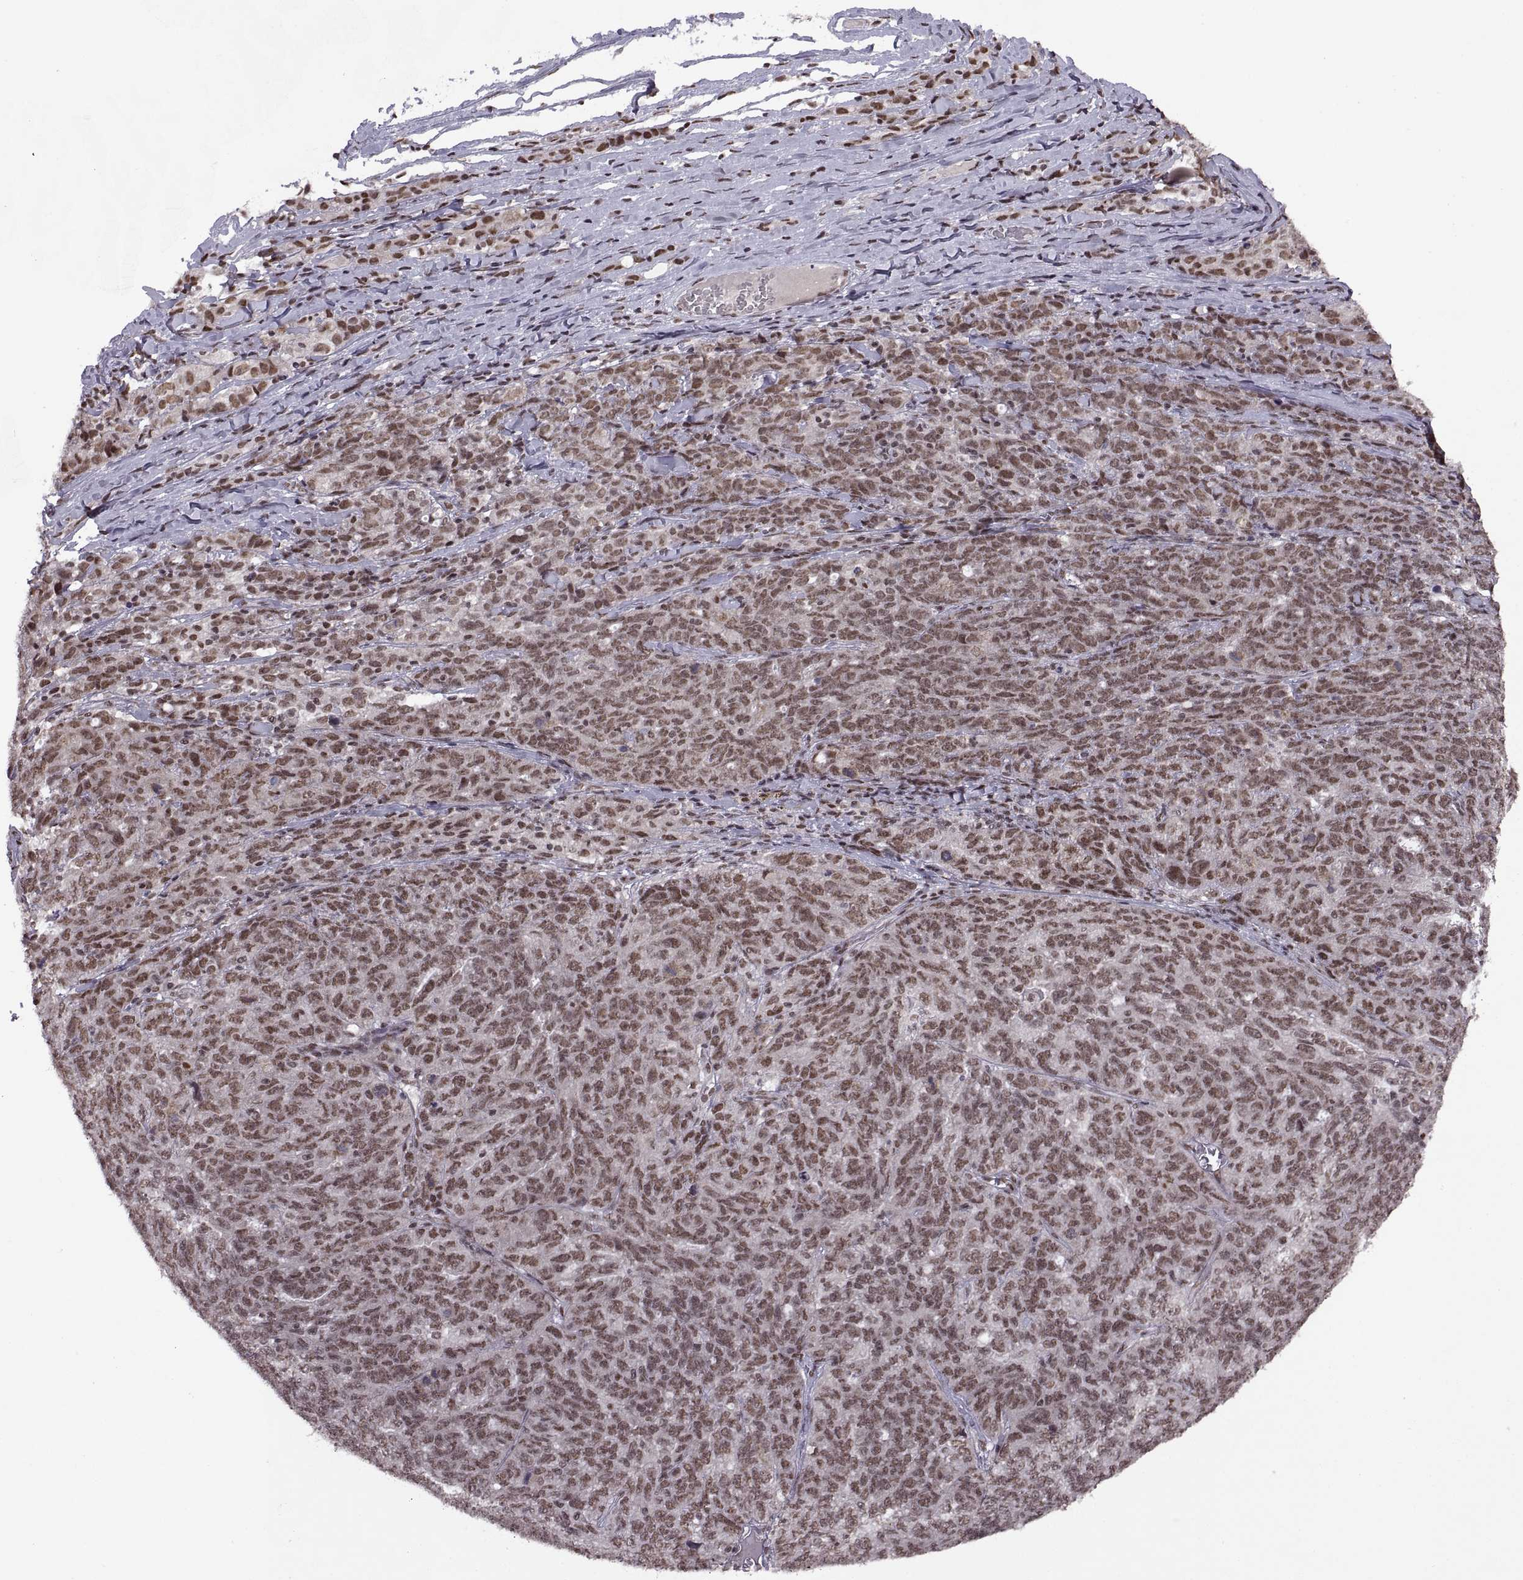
{"staining": {"intensity": "moderate", "quantity": ">75%", "location": "nuclear"}, "tissue": "ovarian cancer", "cell_type": "Tumor cells", "image_type": "cancer", "snomed": [{"axis": "morphology", "description": "Cystadenocarcinoma, serous, NOS"}, {"axis": "topography", "description": "Ovary"}], "caption": "Tumor cells show moderate nuclear expression in approximately >75% of cells in ovarian cancer (serous cystadenocarcinoma).", "gene": "MT1E", "patient": {"sex": "female", "age": 71}}